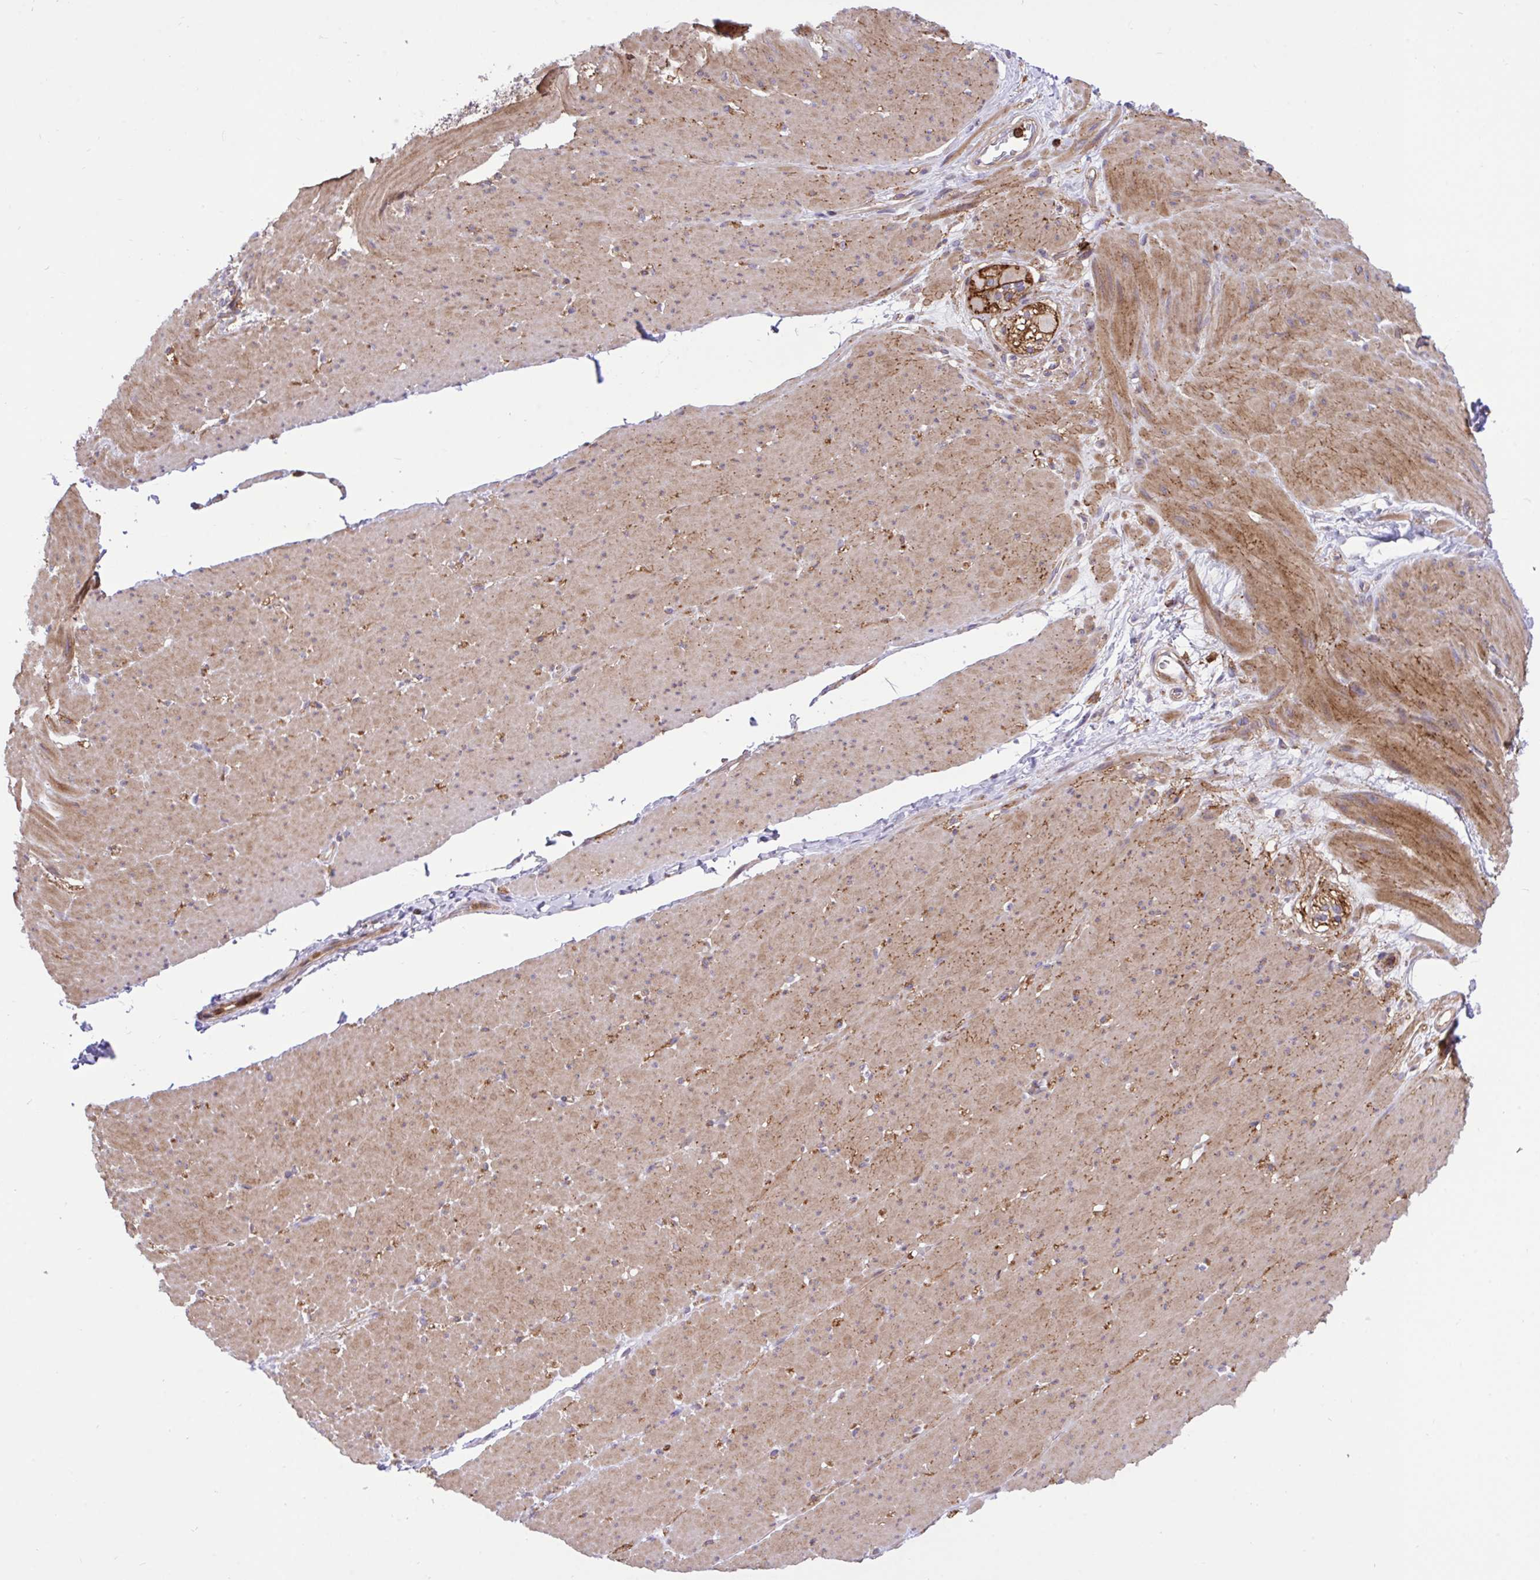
{"staining": {"intensity": "moderate", "quantity": "25%-75%", "location": "cytoplasmic/membranous"}, "tissue": "smooth muscle", "cell_type": "Smooth muscle cells", "image_type": "normal", "snomed": [{"axis": "morphology", "description": "Normal tissue, NOS"}, {"axis": "topography", "description": "Smooth muscle"}, {"axis": "topography", "description": "Rectum"}], "caption": "Smooth muscle stained with DAB (3,3'-diaminobenzidine) immunohistochemistry shows medium levels of moderate cytoplasmic/membranous expression in approximately 25%-75% of smooth muscle cells.", "gene": "ERI1", "patient": {"sex": "male", "age": 53}}